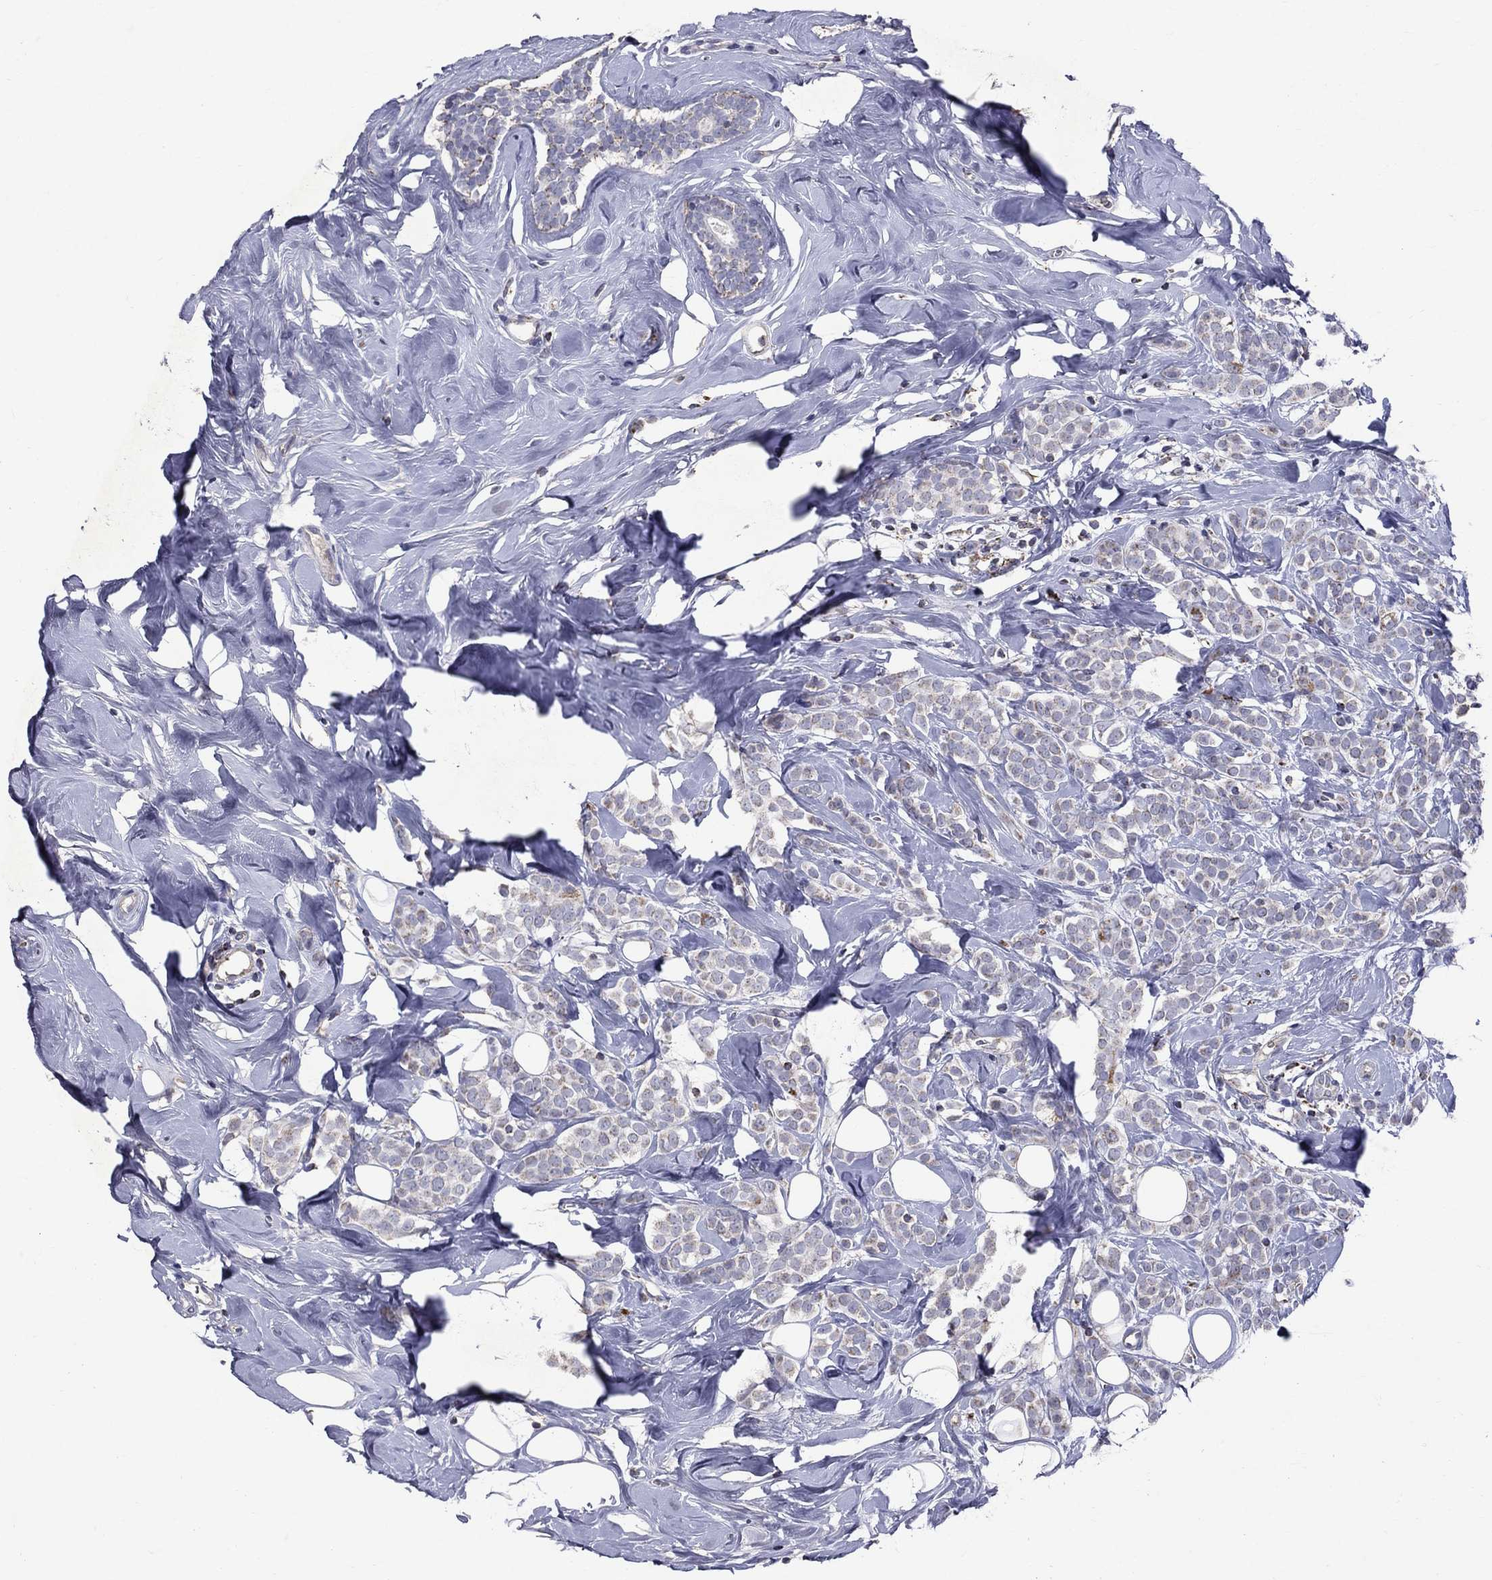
{"staining": {"intensity": "negative", "quantity": "none", "location": "none"}, "tissue": "breast cancer", "cell_type": "Tumor cells", "image_type": "cancer", "snomed": [{"axis": "morphology", "description": "Lobular carcinoma"}, {"axis": "topography", "description": "Breast"}], "caption": "The image reveals no significant staining in tumor cells of breast cancer.", "gene": "SLC4A10", "patient": {"sex": "female", "age": 49}}